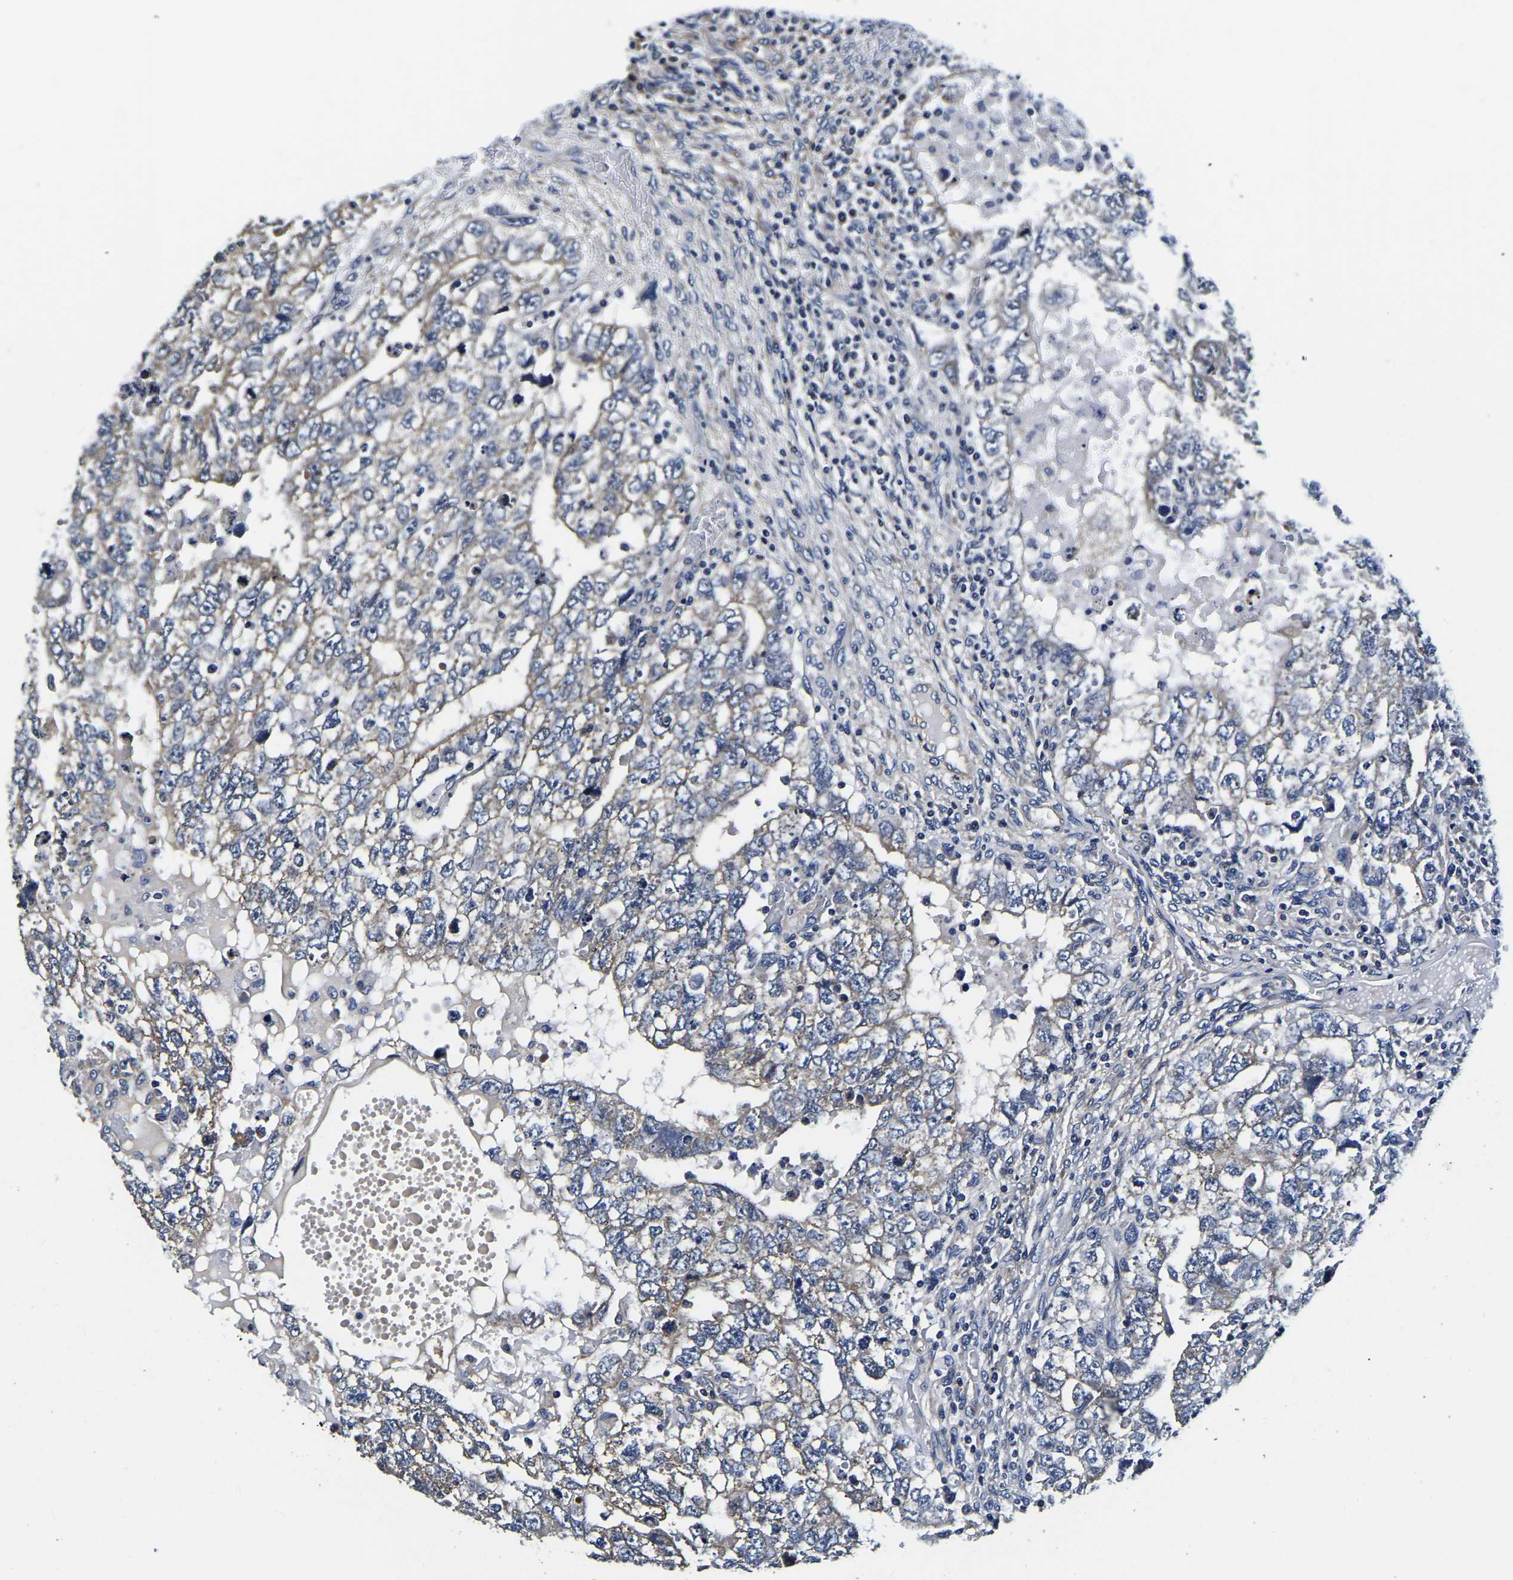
{"staining": {"intensity": "weak", "quantity": "<25%", "location": "cytoplasmic/membranous"}, "tissue": "testis cancer", "cell_type": "Tumor cells", "image_type": "cancer", "snomed": [{"axis": "morphology", "description": "Carcinoma, Embryonal, NOS"}, {"axis": "topography", "description": "Testis"}], "caption": "Tumor cells are negative for protein expression in human testis cancer (embryonal carcinoma).", "gene": "KCTD17", "patient": {"sex": "male", "age": 36}}